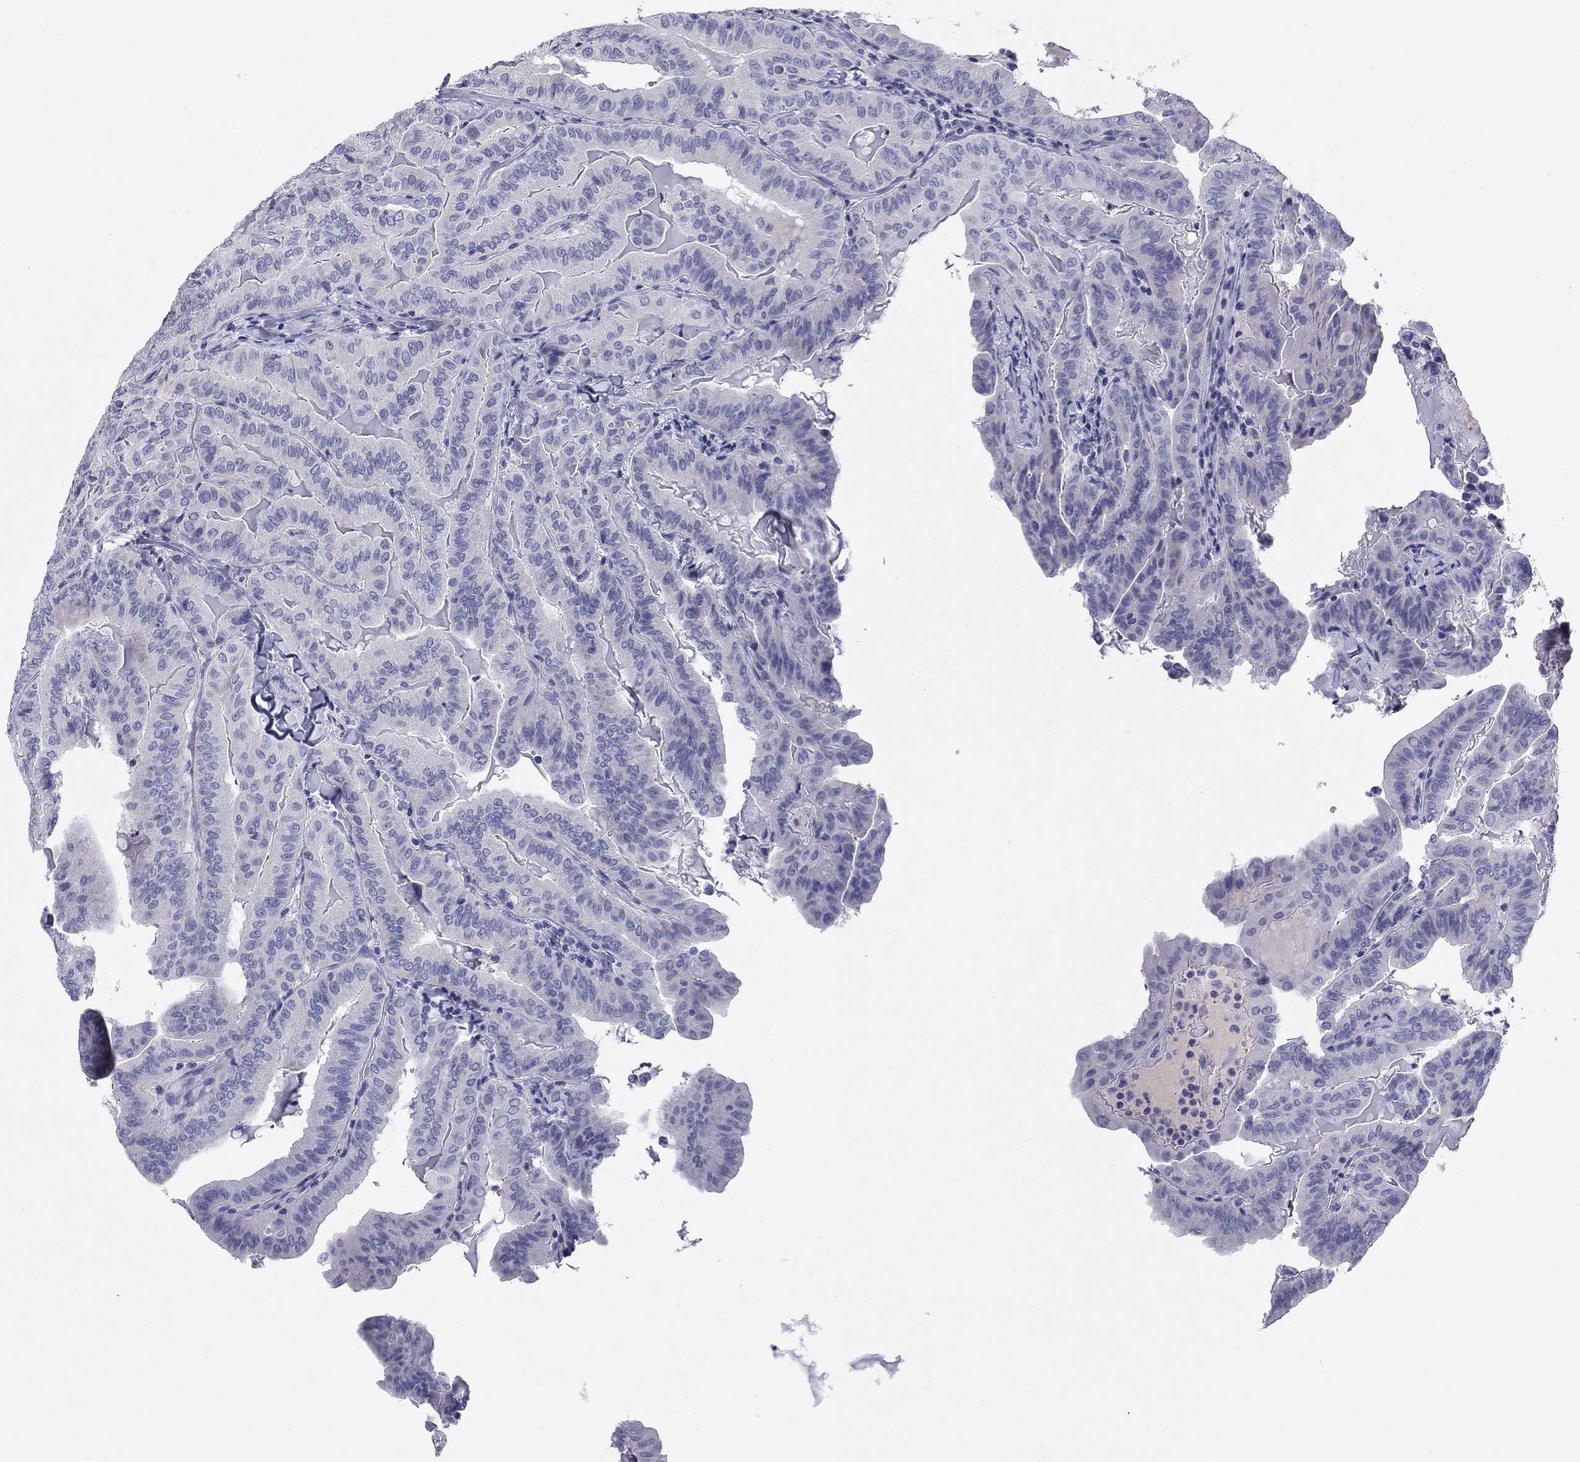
{"staining": {"intensity": "negative", "quantity": "none", "location": "none"}, "tissue": "thyroid cancer", "cell_type": "Tumor cells", "image_type": "cancer", "snomed": [{"axis": "morphology", "description": "Papillary adenocarcinoma, NOS"}, {"axis": "topography", "description": "Thyroid gland"}], "caption": "Immunohistochemistry (IHC) image of human thyroid cancer stained for a protein (brown), which demonstrates no expression in tumor cells.", "gene": "ABCC2", "patient": {"sex": "female", "age": 68}}